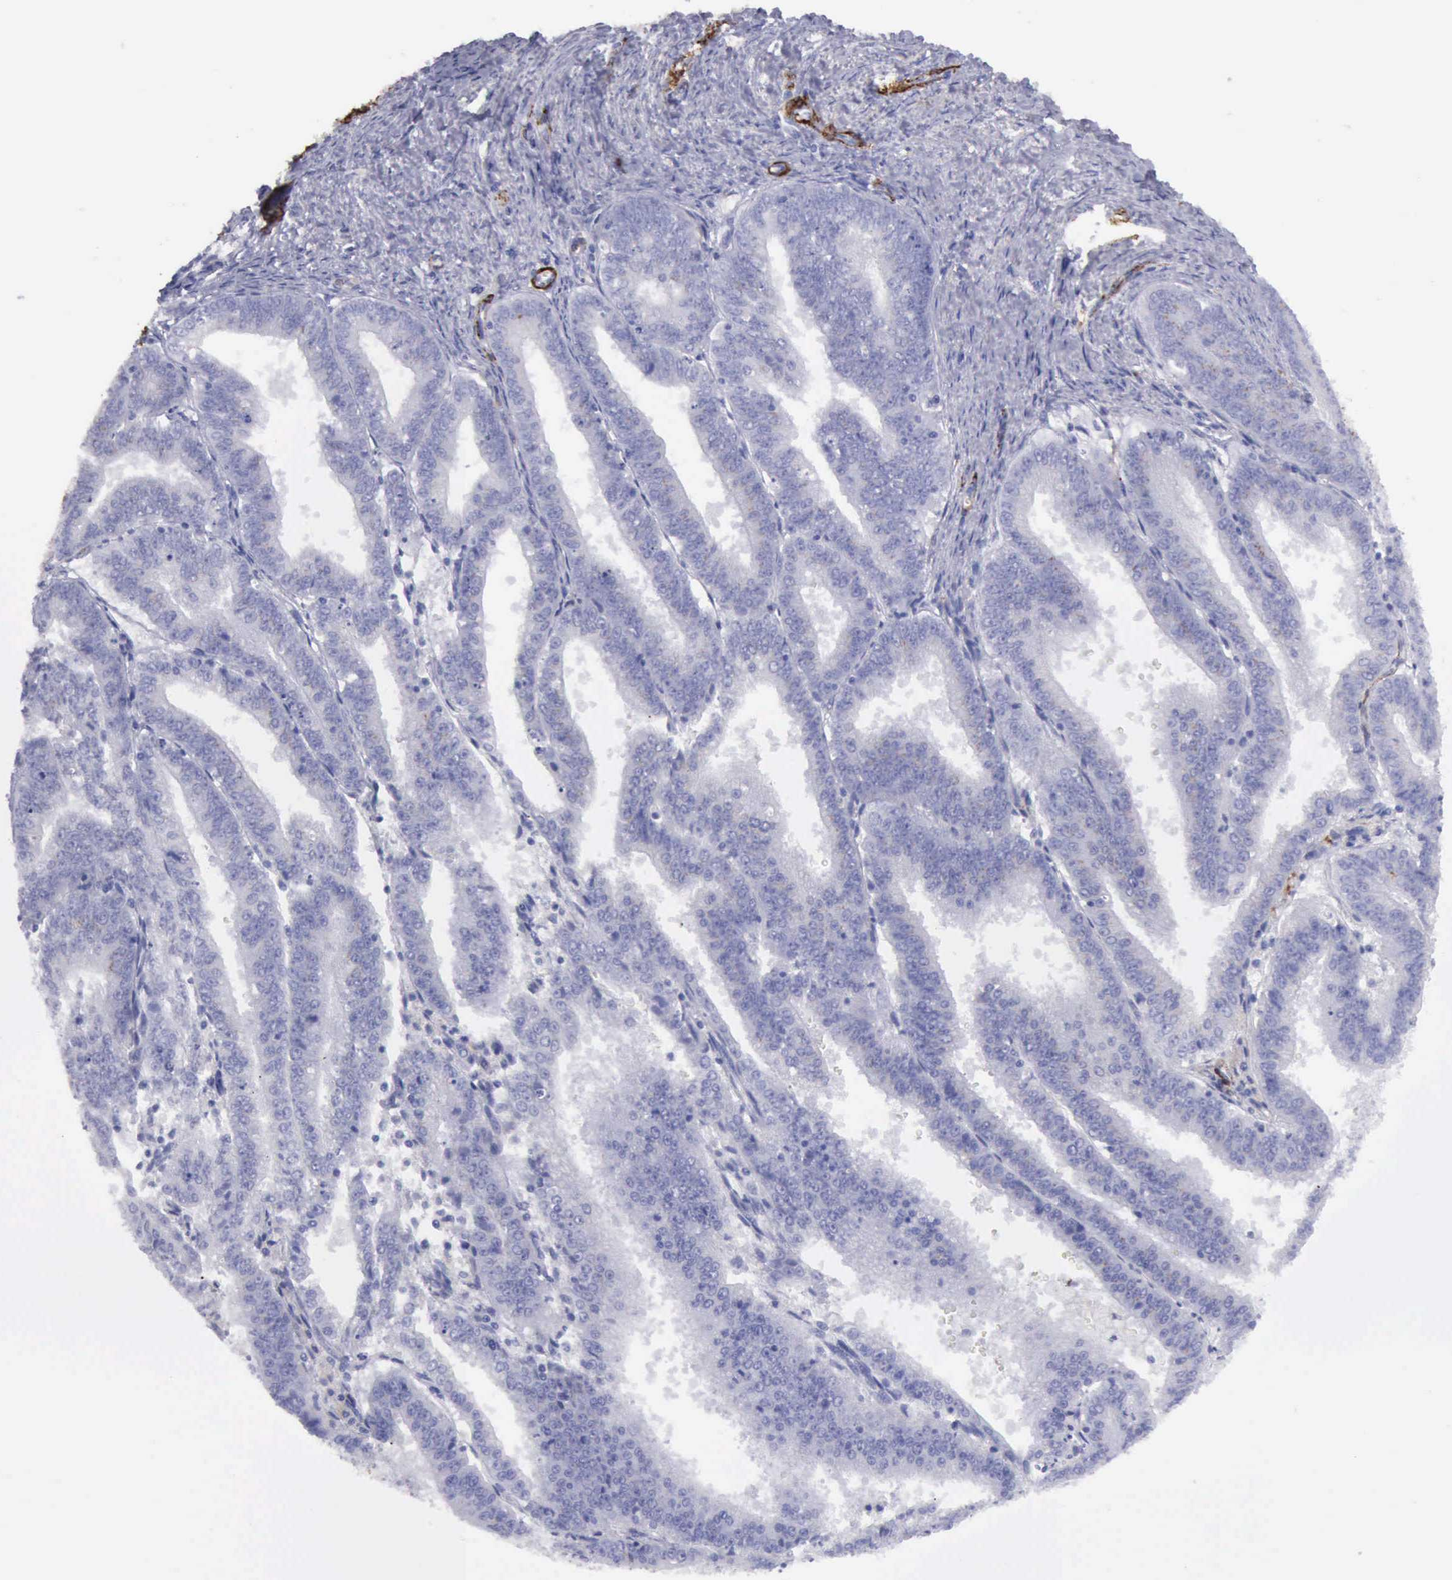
{"staining": {"intensity": "negative", "quantity": "none", "location": "none"}, "tissue": "endometrial cancer", "cell_type": "Tumor cells", "image_type": "cancer", "snomed": [{"axis": "morphology", "description": "Adenocarcinoma, NOS"}, {"axis": "topography", "description": "Endometrium"}], "caption": "High power microscopy image of an IHC photomicrograph of endometrial cancer (adenocarcinoma), revealing no significant staining in tumor cells.", "gene": "AOC3", "patient": {"sex": "female", "age": 66}}